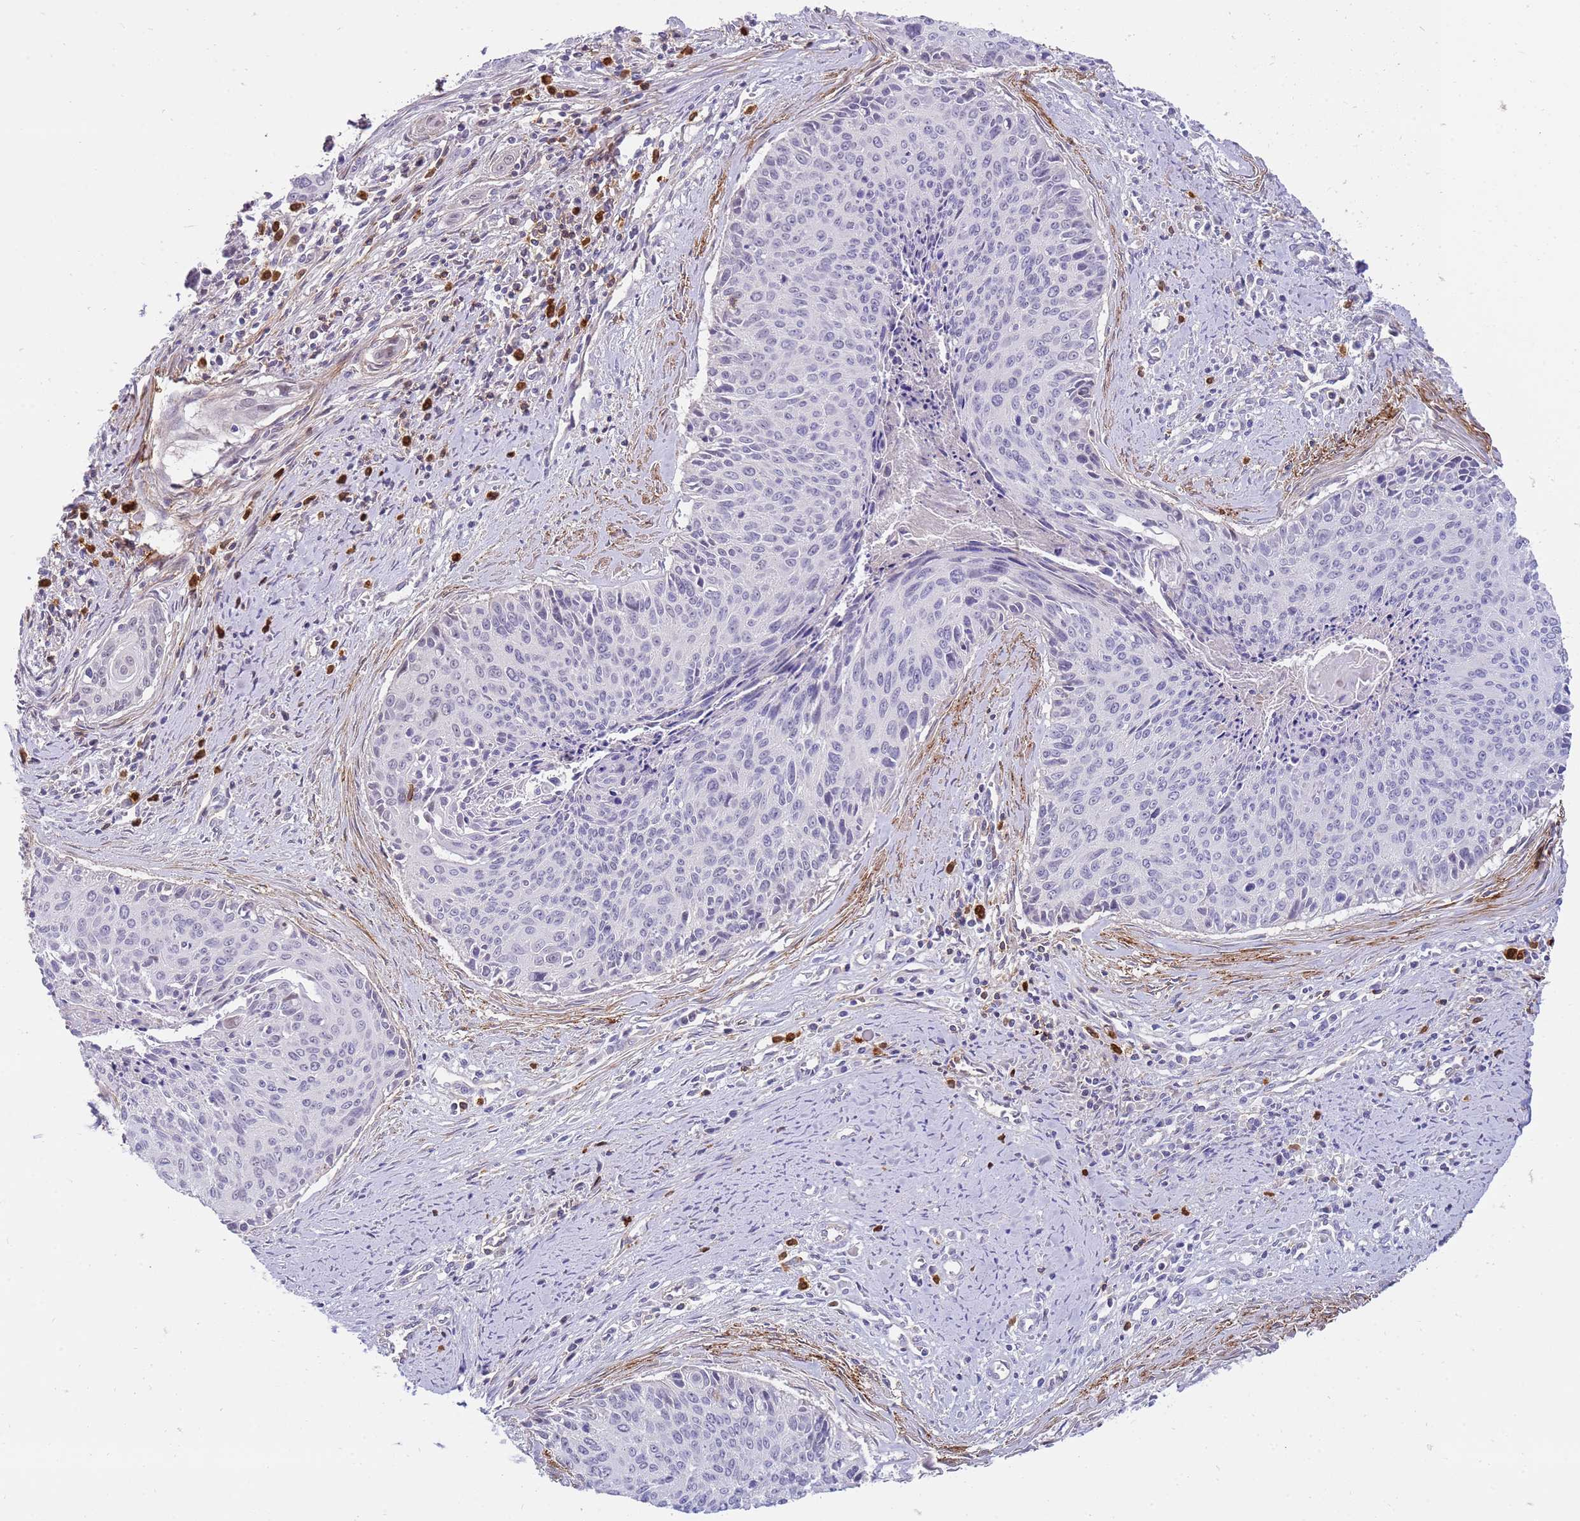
{"staining": {"intensity": "negative", "quantity": "none", "location": "none"}, "tissue": "cervical cancer", "cell_type": "Tumor cells", "image_type": "cancer", "snomed": [{"axis": "morphology", "description": "Squamous cell carcinoma, NOS"}, {"axis": "topography", "description": "Cervix"}], "caption": "High magnification brightfield microscopy of cervical squamous cell carcinoma stained with DAB (3,3'-diaminobenzidine) (brown) and counterstained with hematoxylin (blue): tumor cells show no significant positivity.", "gene": "STK25", "patient": {"sex": "female", "age": 55}}